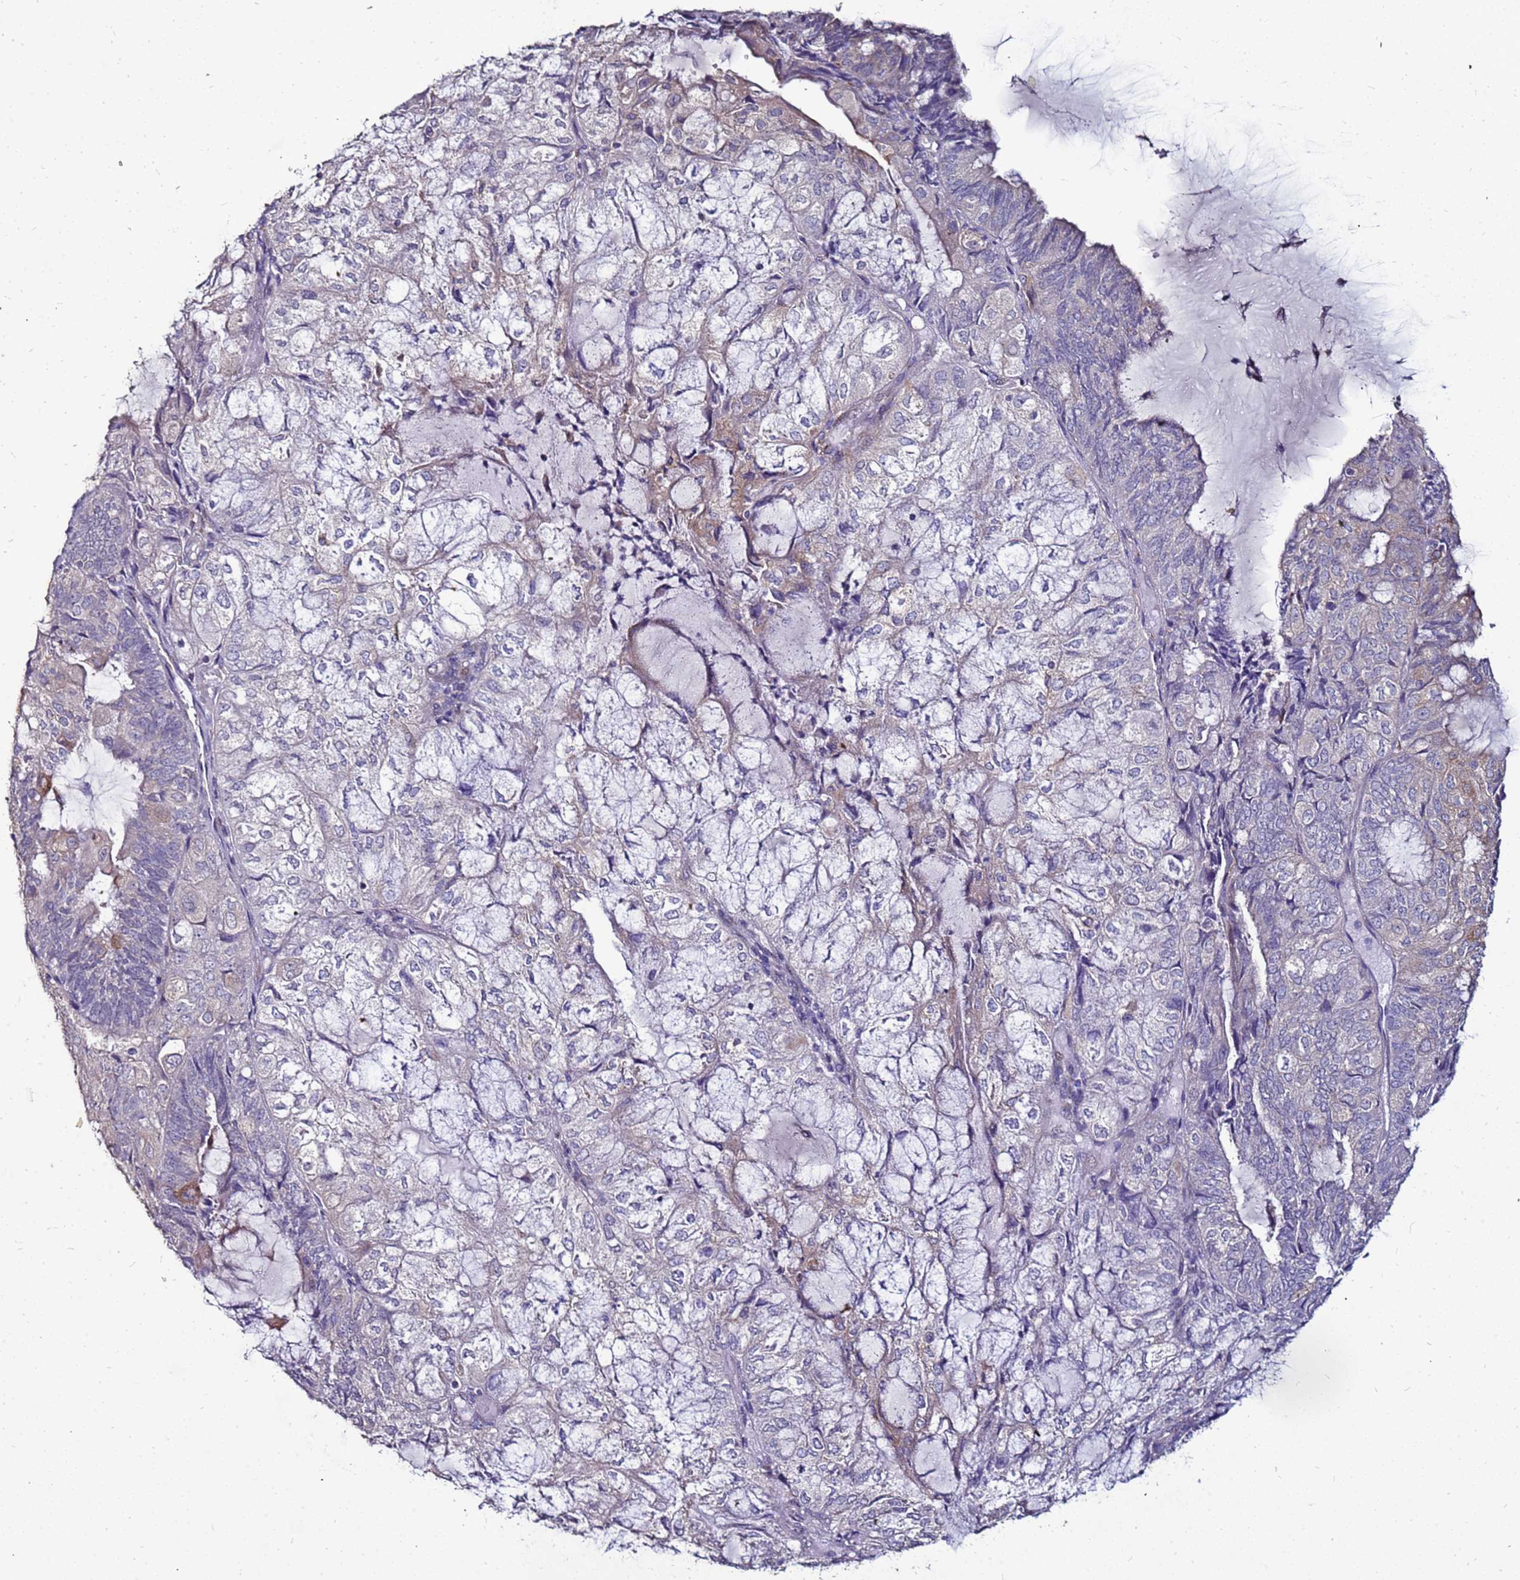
{"staining": {"intensity": "moderate", "quantity": "<25%", "location": "cytoplasmic/membranous"}, "tissue": "endometrial cancer", "cell_type": "Tumor cells", "image_type": "cancer", "snomed": [{"axis": "morphology", "description": "Adenocarcinoma, NOS"}, {"axis": "topography", "description": "Endometrium"}], "caption": "Immunohistochemical staining of human endometrial cancer (adenocarcinoma) reveals moderate cytoplasmic/membranous protein positivity in about <25% of tumor cells.", "gene": "SLC44A3", "patient": {"sex": "female", "age": 81}}